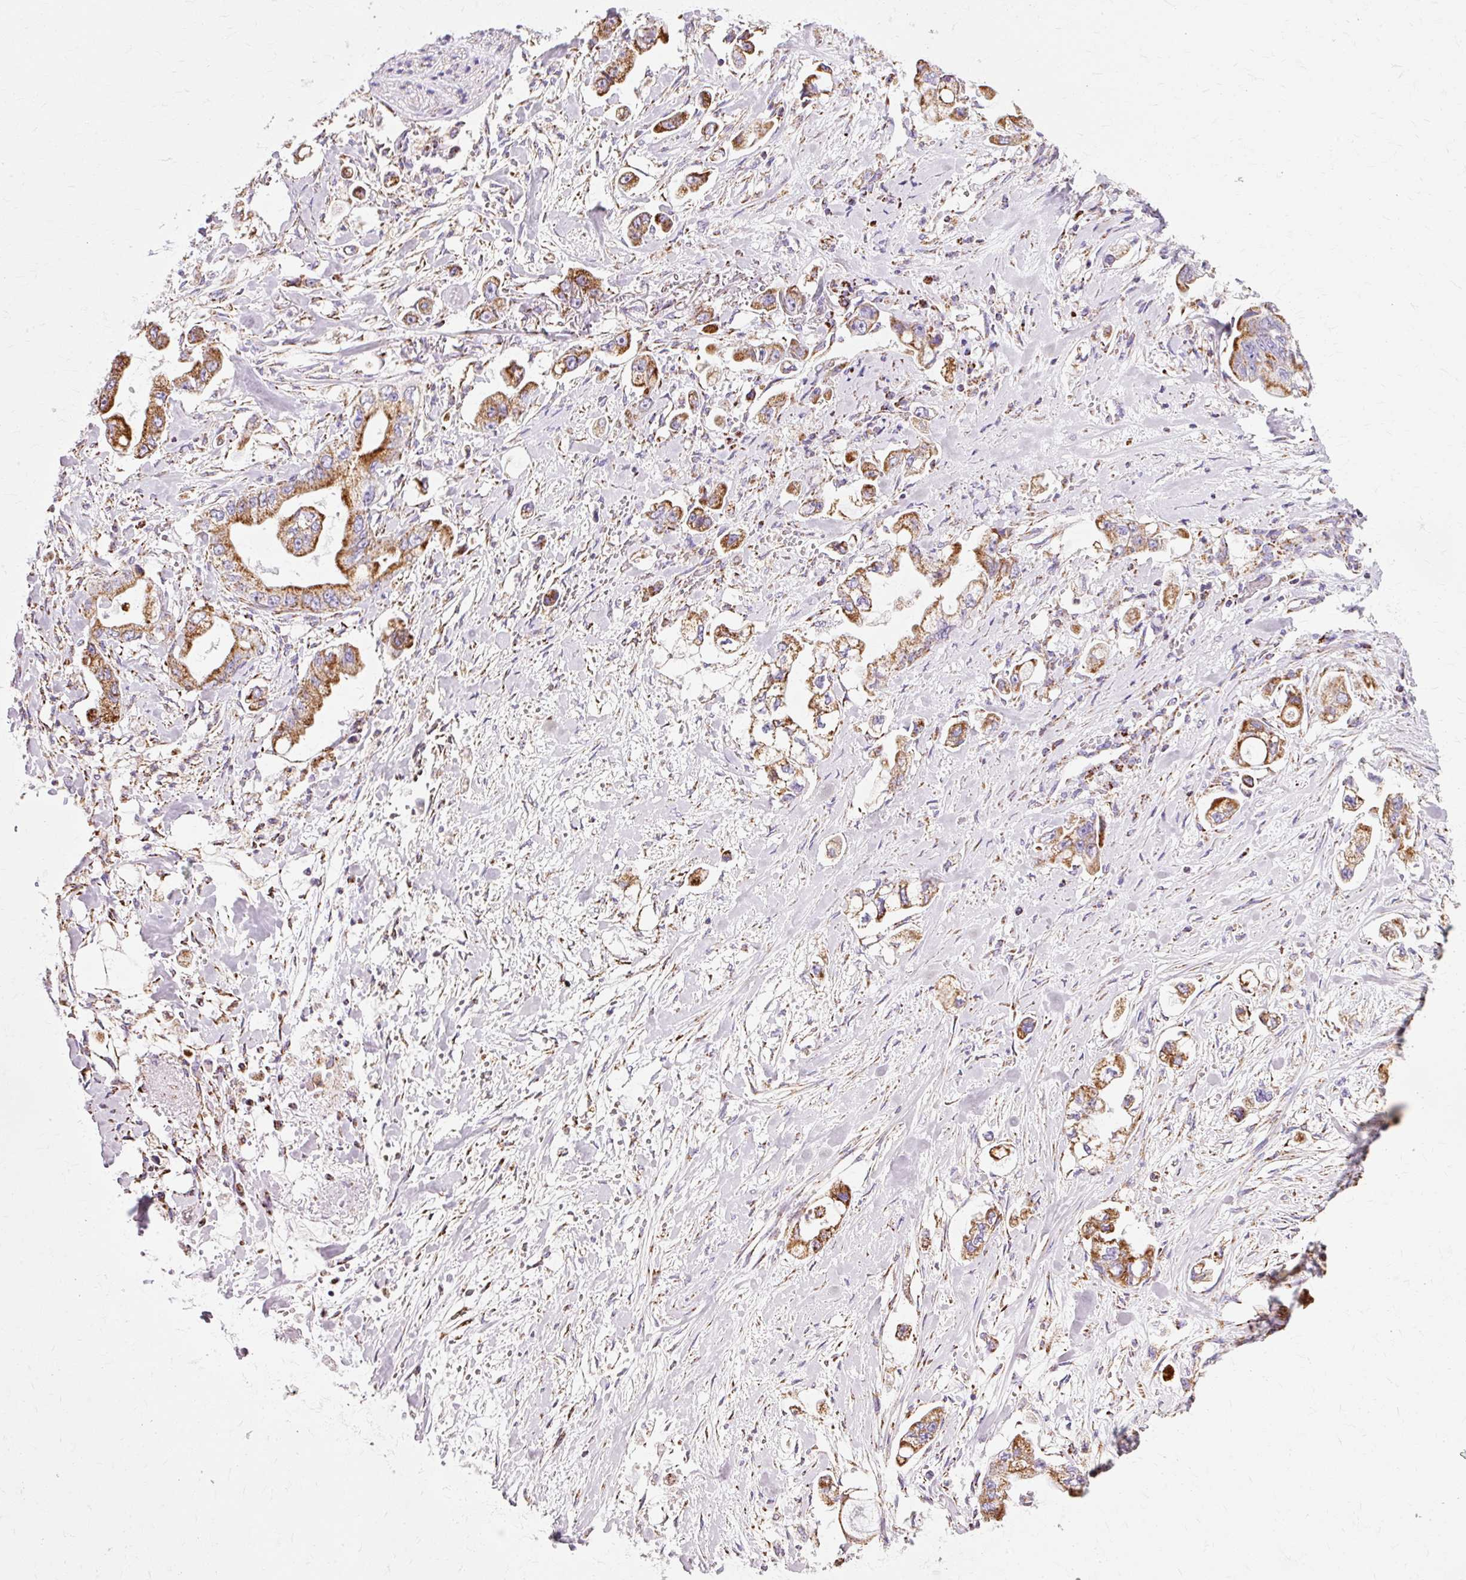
{"staining": {"intensity": "moderate", "quantity": ">75%", "location": "cytoplasmic/membranous"}, "tissue": "stomach cancer", "cell_type": "Tumor cells", "image_type": "cancer", "snomed": [{"axis": "morphology", "description": "Adenocarcinoma, NOS"}, {"axis": "topography", "description": "Stomach"}], "caption": "Tumor cells show medium levels of moderate cytoplasmic/membranous expression in approximately >75% of cells in human stomach adenocarcinoma.", "gene": "ATP5PO", "patient": {"sex": "male", "age": 62}}